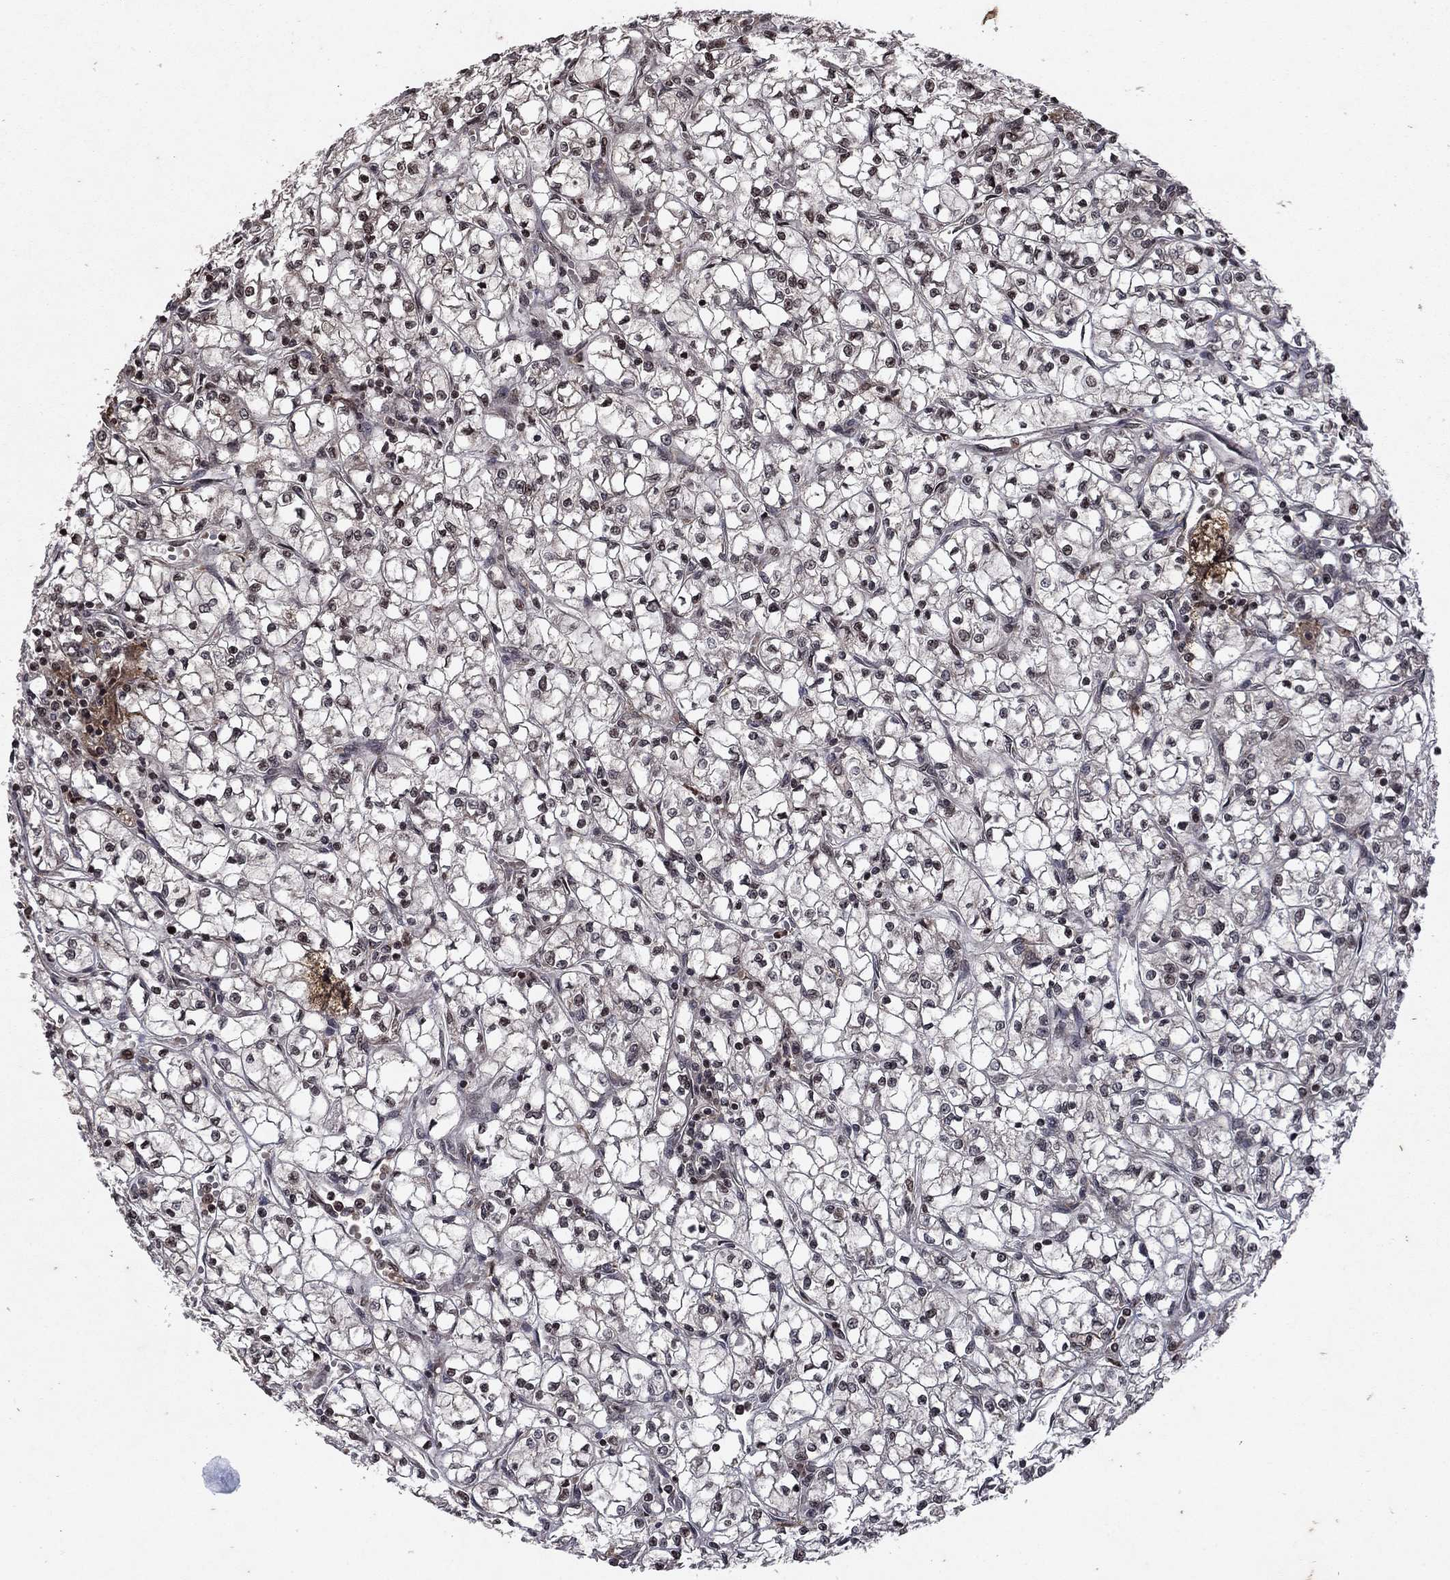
{"staining": {"intensity": "negative", "quantity": "none", "location": "none"}, "tissue": "renal cancer", "cell_type": "Tumor cells", "image_type": "cancer", "snomed": [{"axis": "morphology", "description": "Adenocarcinoma, NOS"}, {"axis": "topography", "description": "Kidney"}], "caption": "A high-resolution image shows immunohistochemistry (IHC) staining of renal cancer (adenocarcinoma), which shows no significant positivity in tumor cells.", "gene": "SORBS1", "patient": {"sex": "female", "age": 64}}